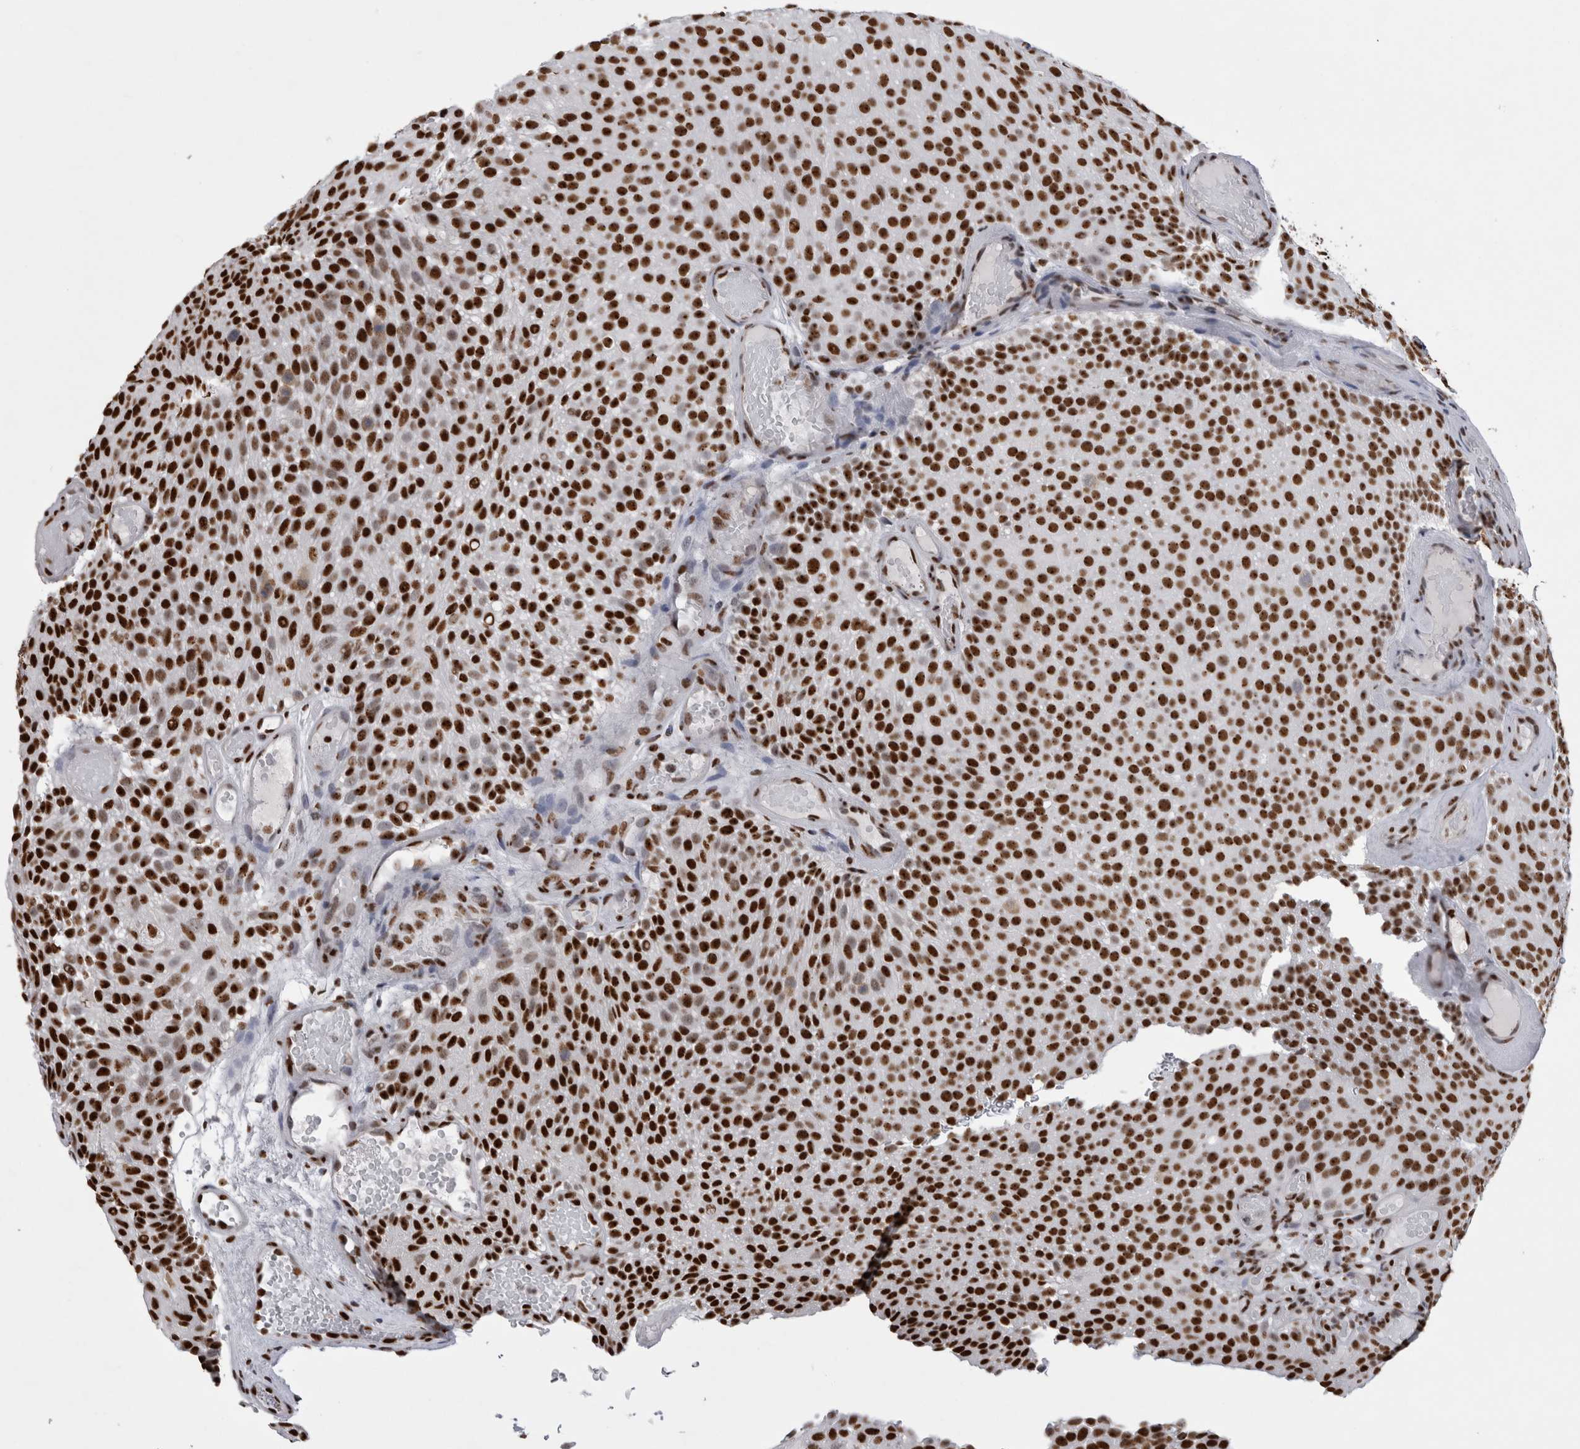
{"staining": {"intensity": "strong", "quantity": ">75%", "location": "nuclear"}, "tissue": "urothelial cancer", "cell_type": "Tumor cells", "image_type": "cancer", "snomed": [{"axis": "morphology", "description": "Urothelial carcinoma, Low grade"}, {"axis": "topography", "description": "Urinary bladder"}], "caption": "Approximately >75% of tumor cells in urothelial cancer demonstrate strong nuclear protein staining as visualized by brown immunohistochemical staining.", "gene": "ALPK3", "patient": {"sex": "male", "age": 78}}